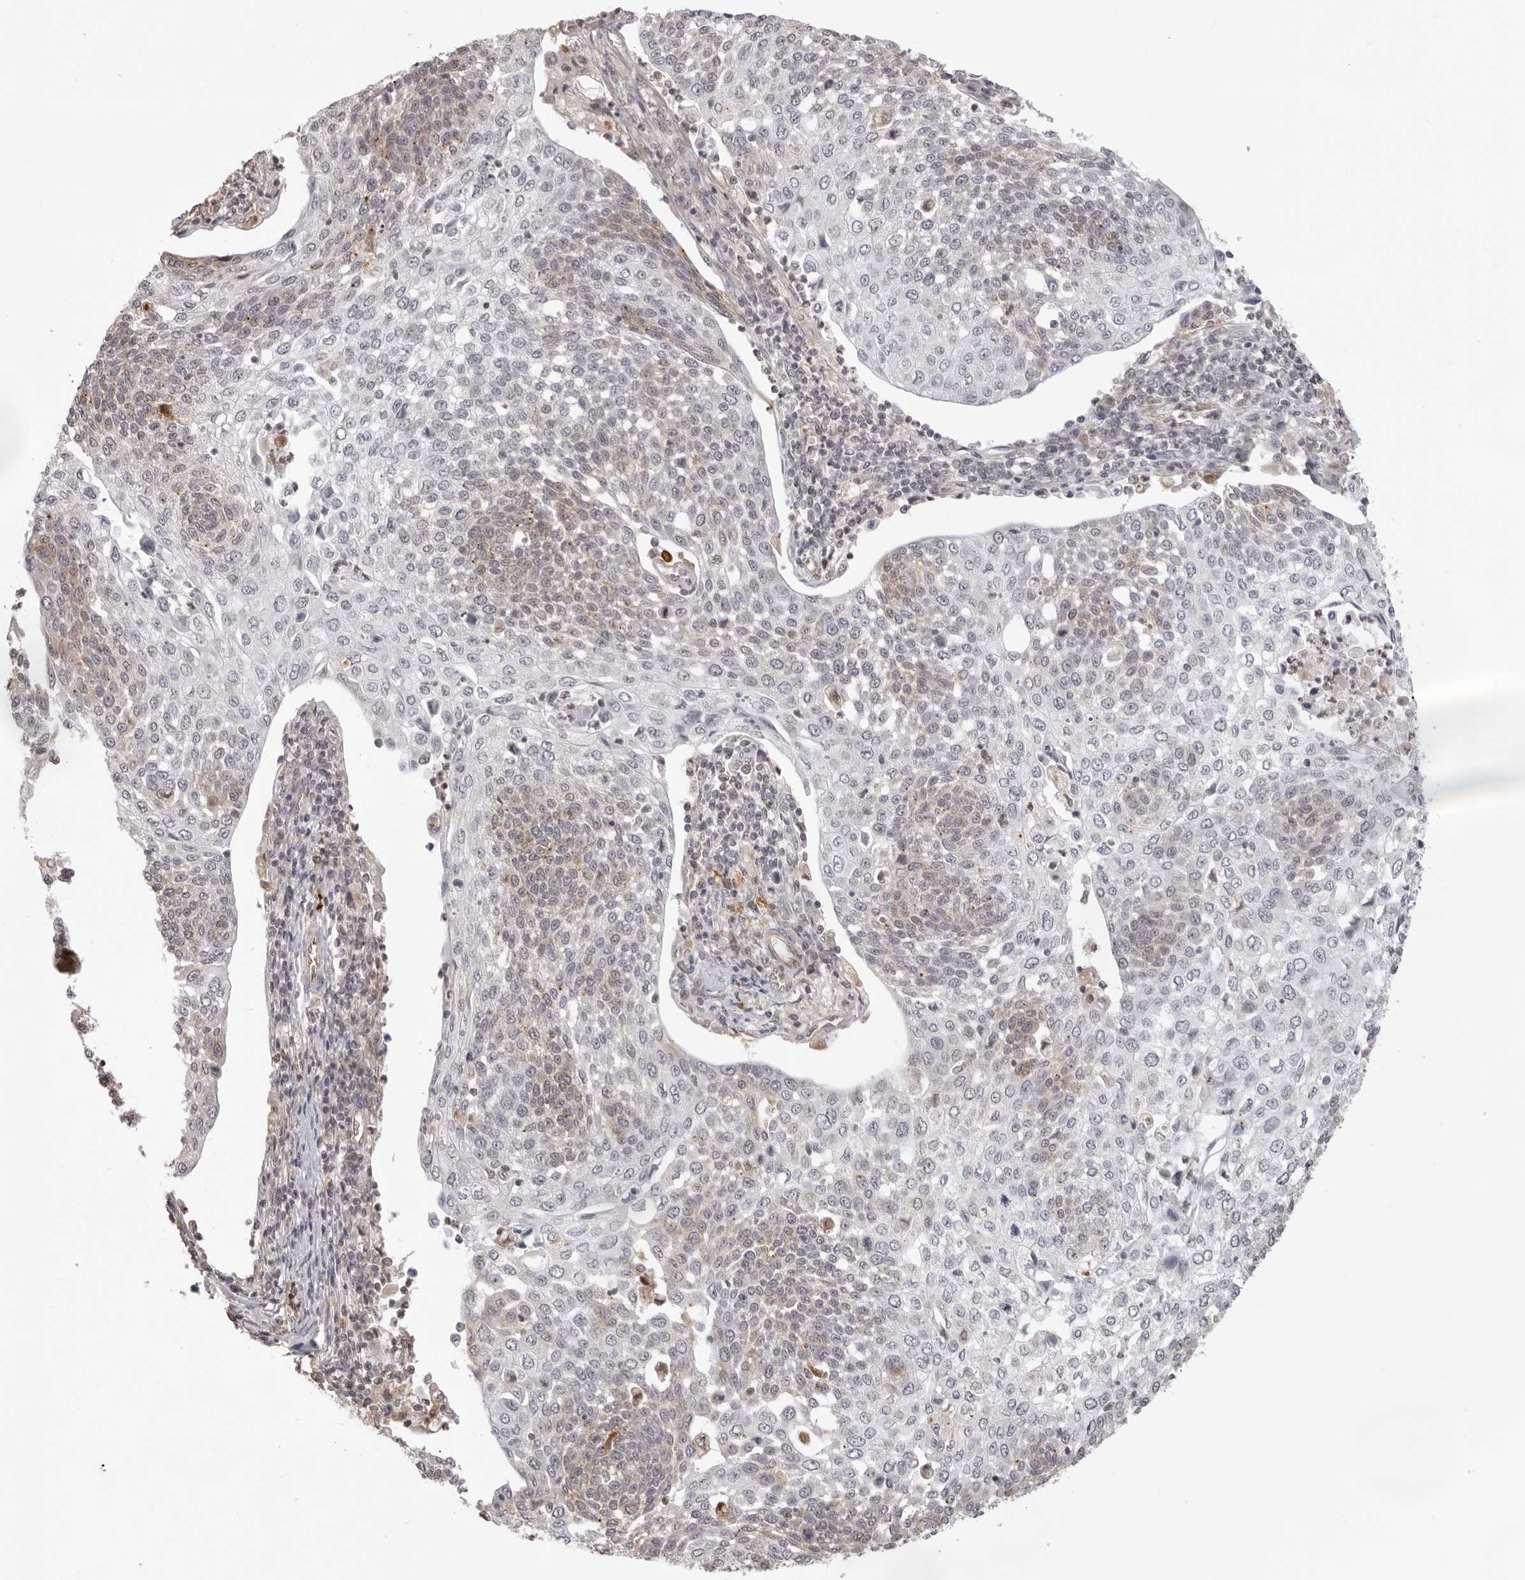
{"staining": {"intensity": "weak", "quantity": "<25%", "location": "cytoplasmic/membranous,nuclear"}, "tissue": "cervical cancer", "cell_type": "Tumor cells", "image_type": "cancer", "snomed": [{"axis": "morphology", "description": "Squamous cell carcinoma, NOS"}, {"axis": "topography", "description": "Cervix"}], "caption": "Tumor cells show no significant protein expression in squamous cell carcinoma (cervical).", "gene": "DYNLT5", "patient": {"sex": "female", "age": 34}}